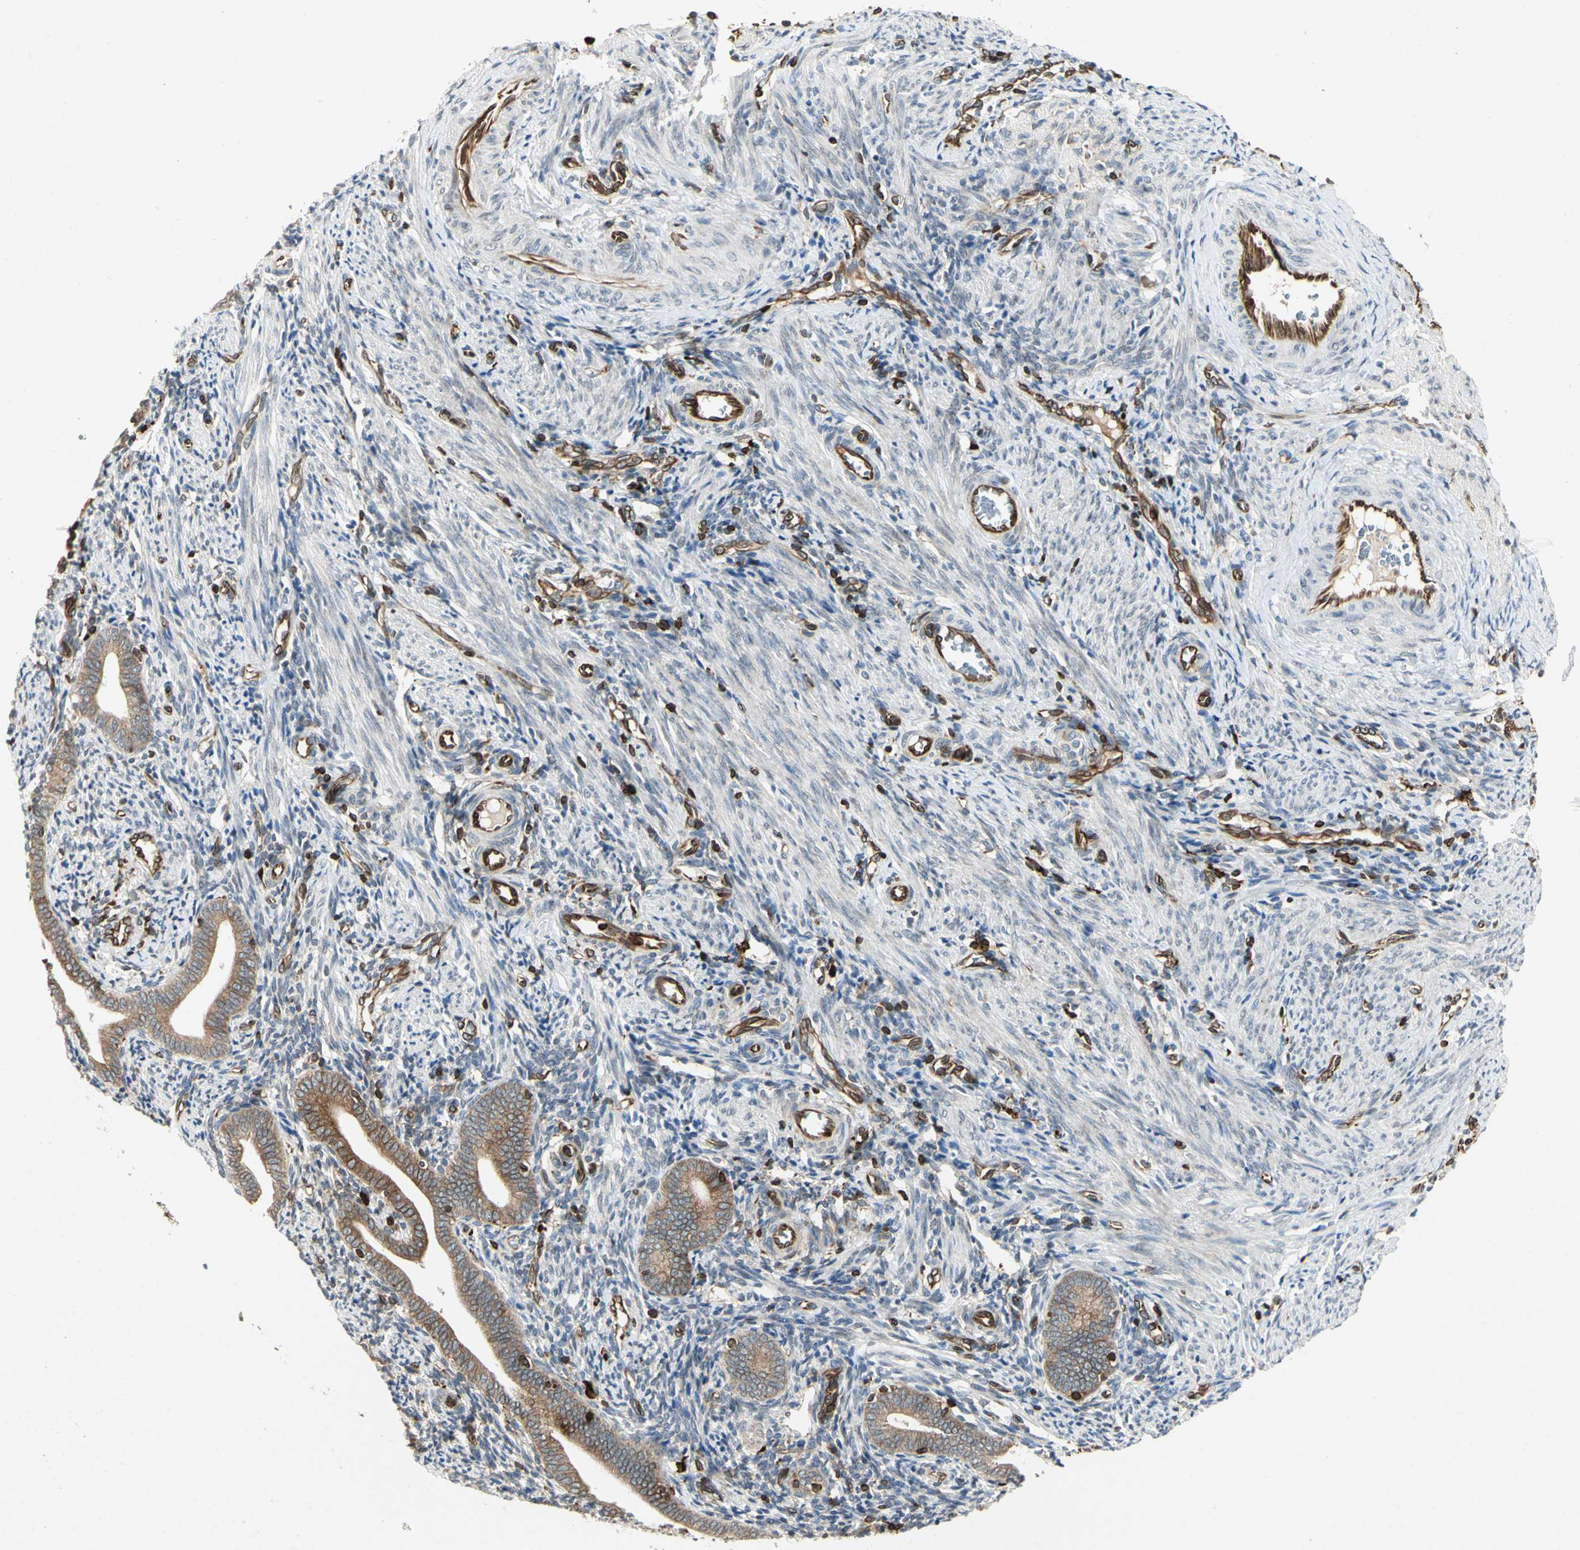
{"staining": {"intensity": "moderate", "quantity": ">75%", "location": "cytoplasmic/membranous"}, "tissue": "endometrium", "cell_type": "Cells in endometrial stroma", "image_type": "normal", "snomed": [{"axis": "morphology", "description": "Normal tissue, NOS"}, {"axis": "topography", "description": "Uterus"}, {"axis": "topography", "description": "Endometrium"}], "caption": "Protein positivity by IHC shows moderate cytoplasmic/membranous staining in about >75% of cells in endometrial stroma in unremarkable endometrium.", "gene": "TAPBP", "patient": {"sex": "female", "age": 33}}